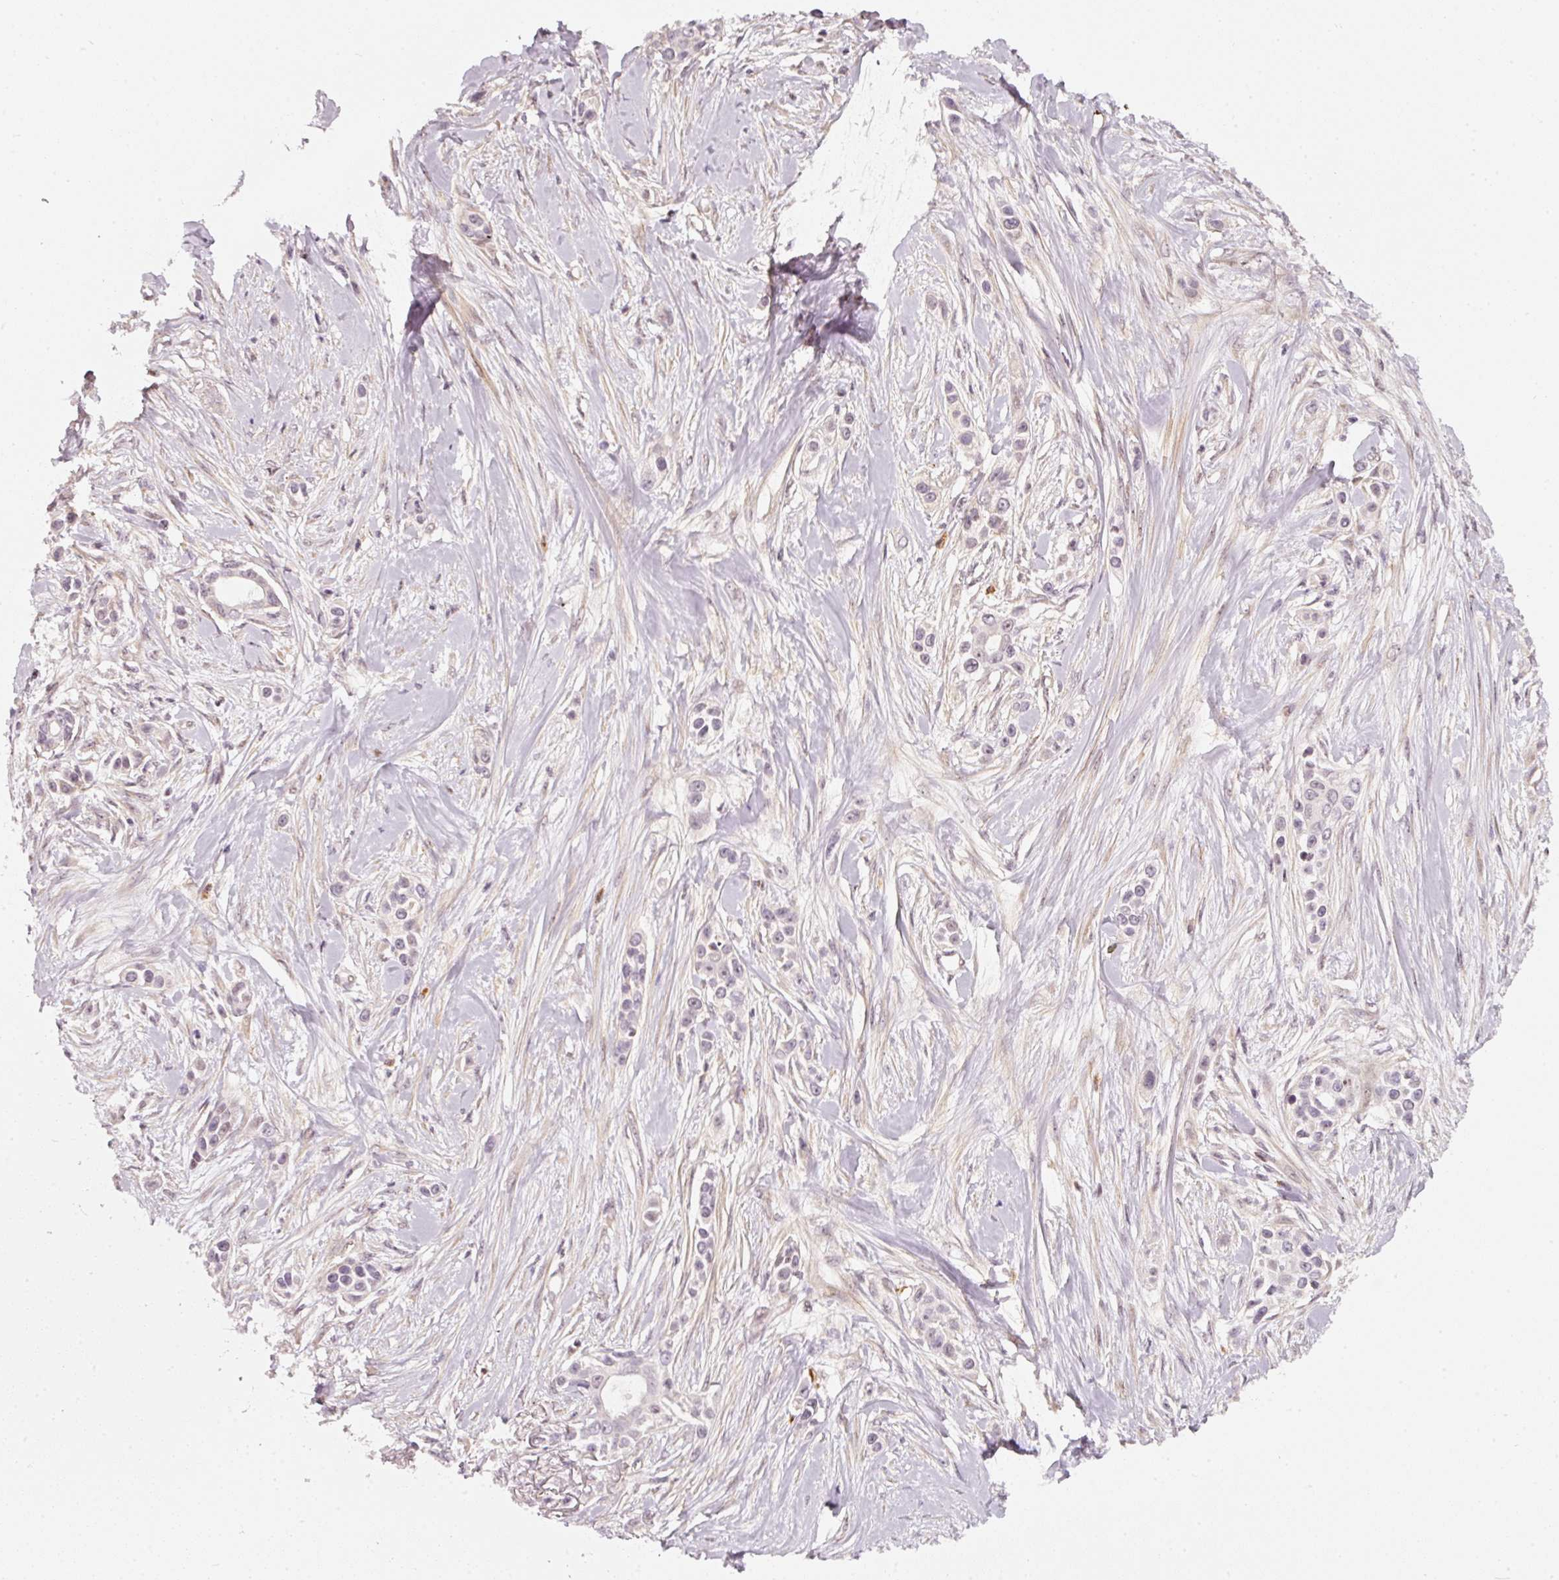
{"staining": {"intensity": "weak", "quantity": "<25%", "location": "nuclear"}, "tissue": "skin cancer", "cell_type": "Tumor cells", "image_type": "cancer", "snomed": [{"axis": "morphology", "description": "Squamous cell carcinoma, NOS"}, {"axis": "topography", "description": "Skin"}], "caption": "There is no significant expression in tumor cells of skin squamous cell carcinoma.", "gene": "MXRA8", "patient": {"sex": "female", "age": 69}}